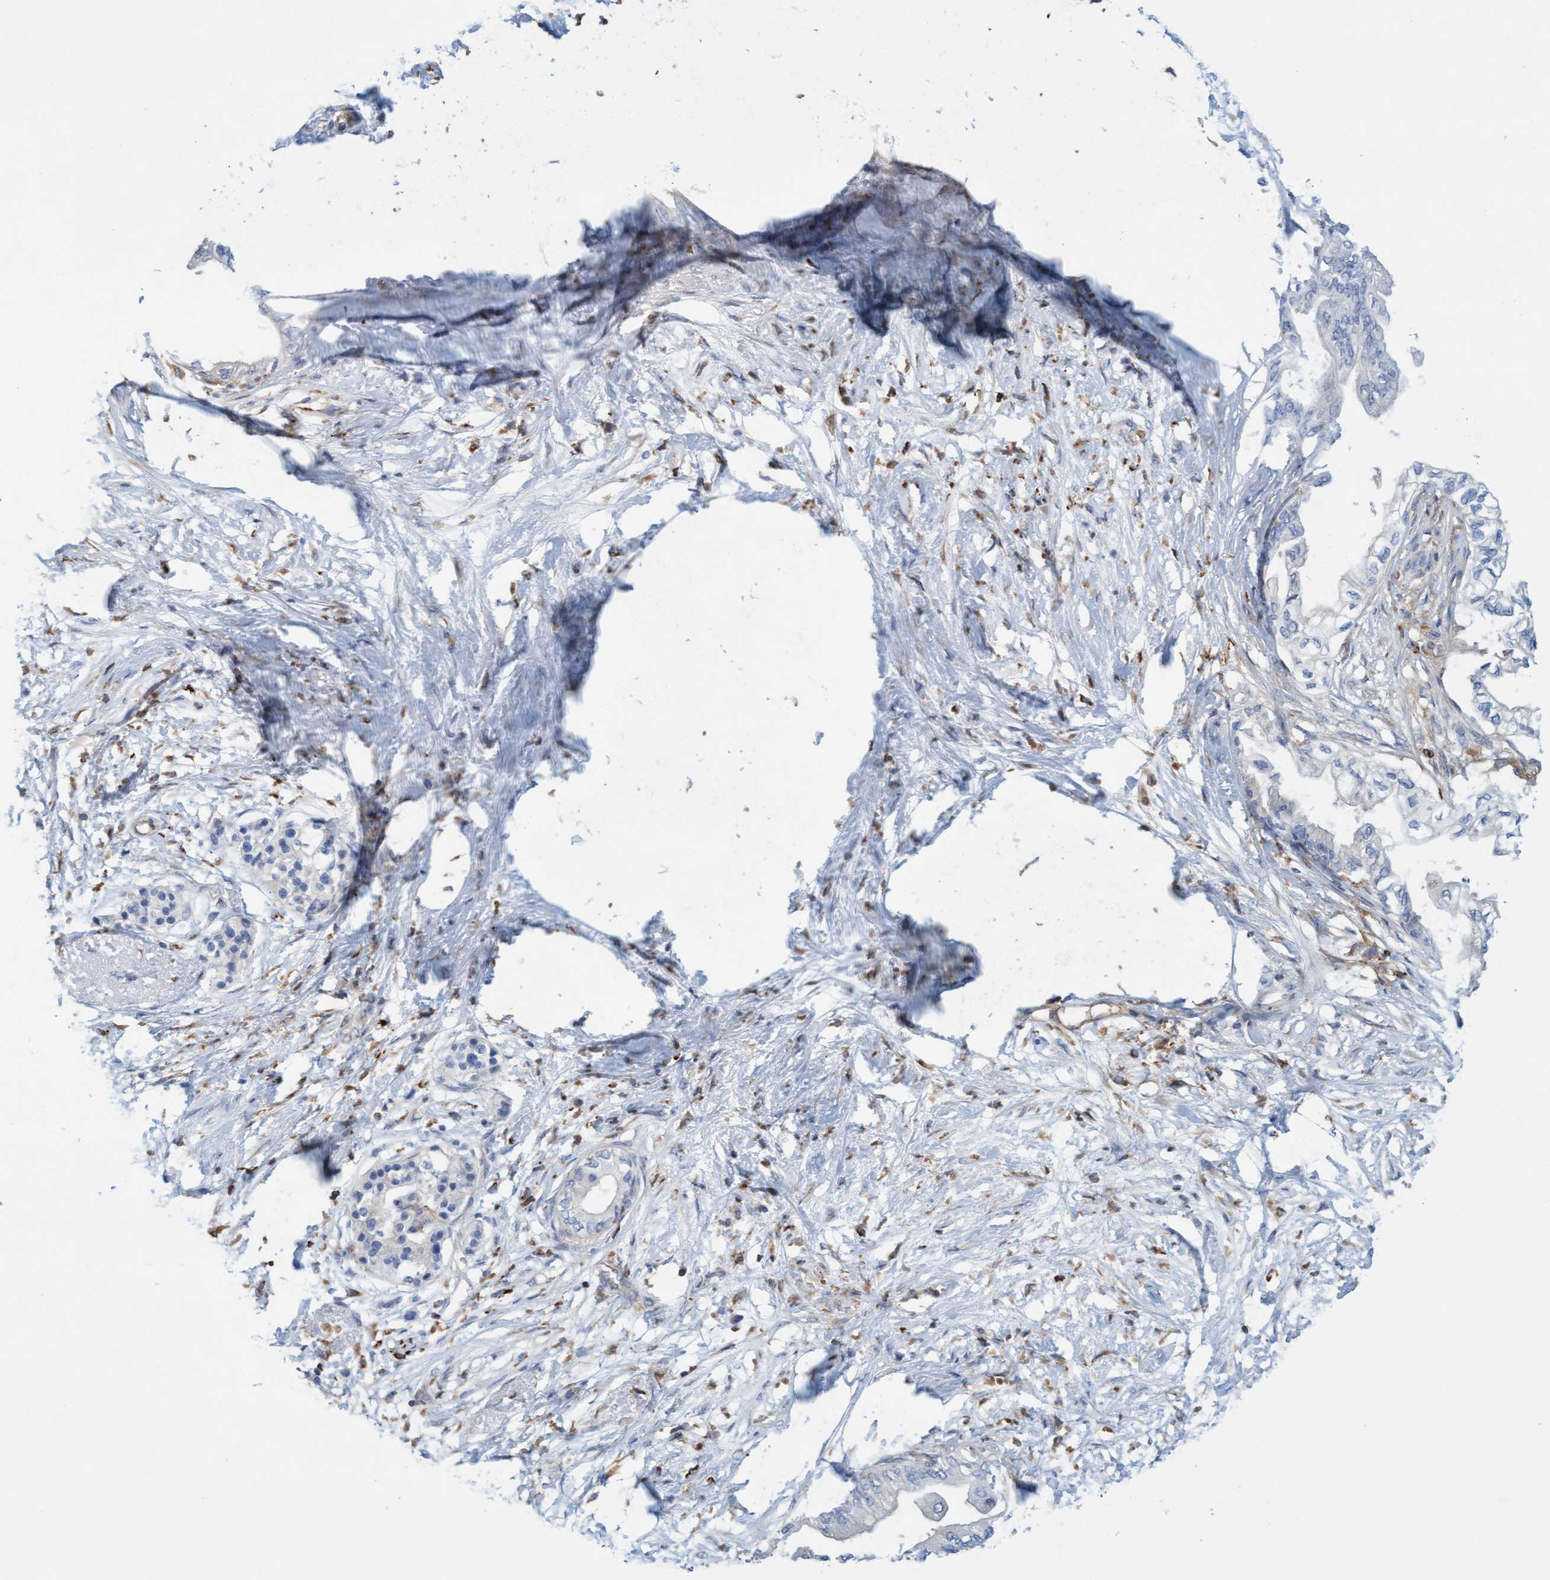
{"staining": {"intensity": "negative", "quantity": "none", "location": "none"}, "tissue": "pancreatic cancer", "cell_type": "Tumor cells", "image_type": "cancer", "snomed": [{"axis": "morphology", "description": "Normal tissue, NOS"}, {"axis": "morphology", "description": "Adenocarcinoma, NOS"}, {"axis": "topography", "description": "Pancreas"}, {"axis": "topography", "description": "Duodenum"}], "caption": "There is no significant expression in tumor cells of pancreatic cancer (adenocarcinoma).", "gene": "FNBP1", "patient": {"sex": "female", "age": 60}}